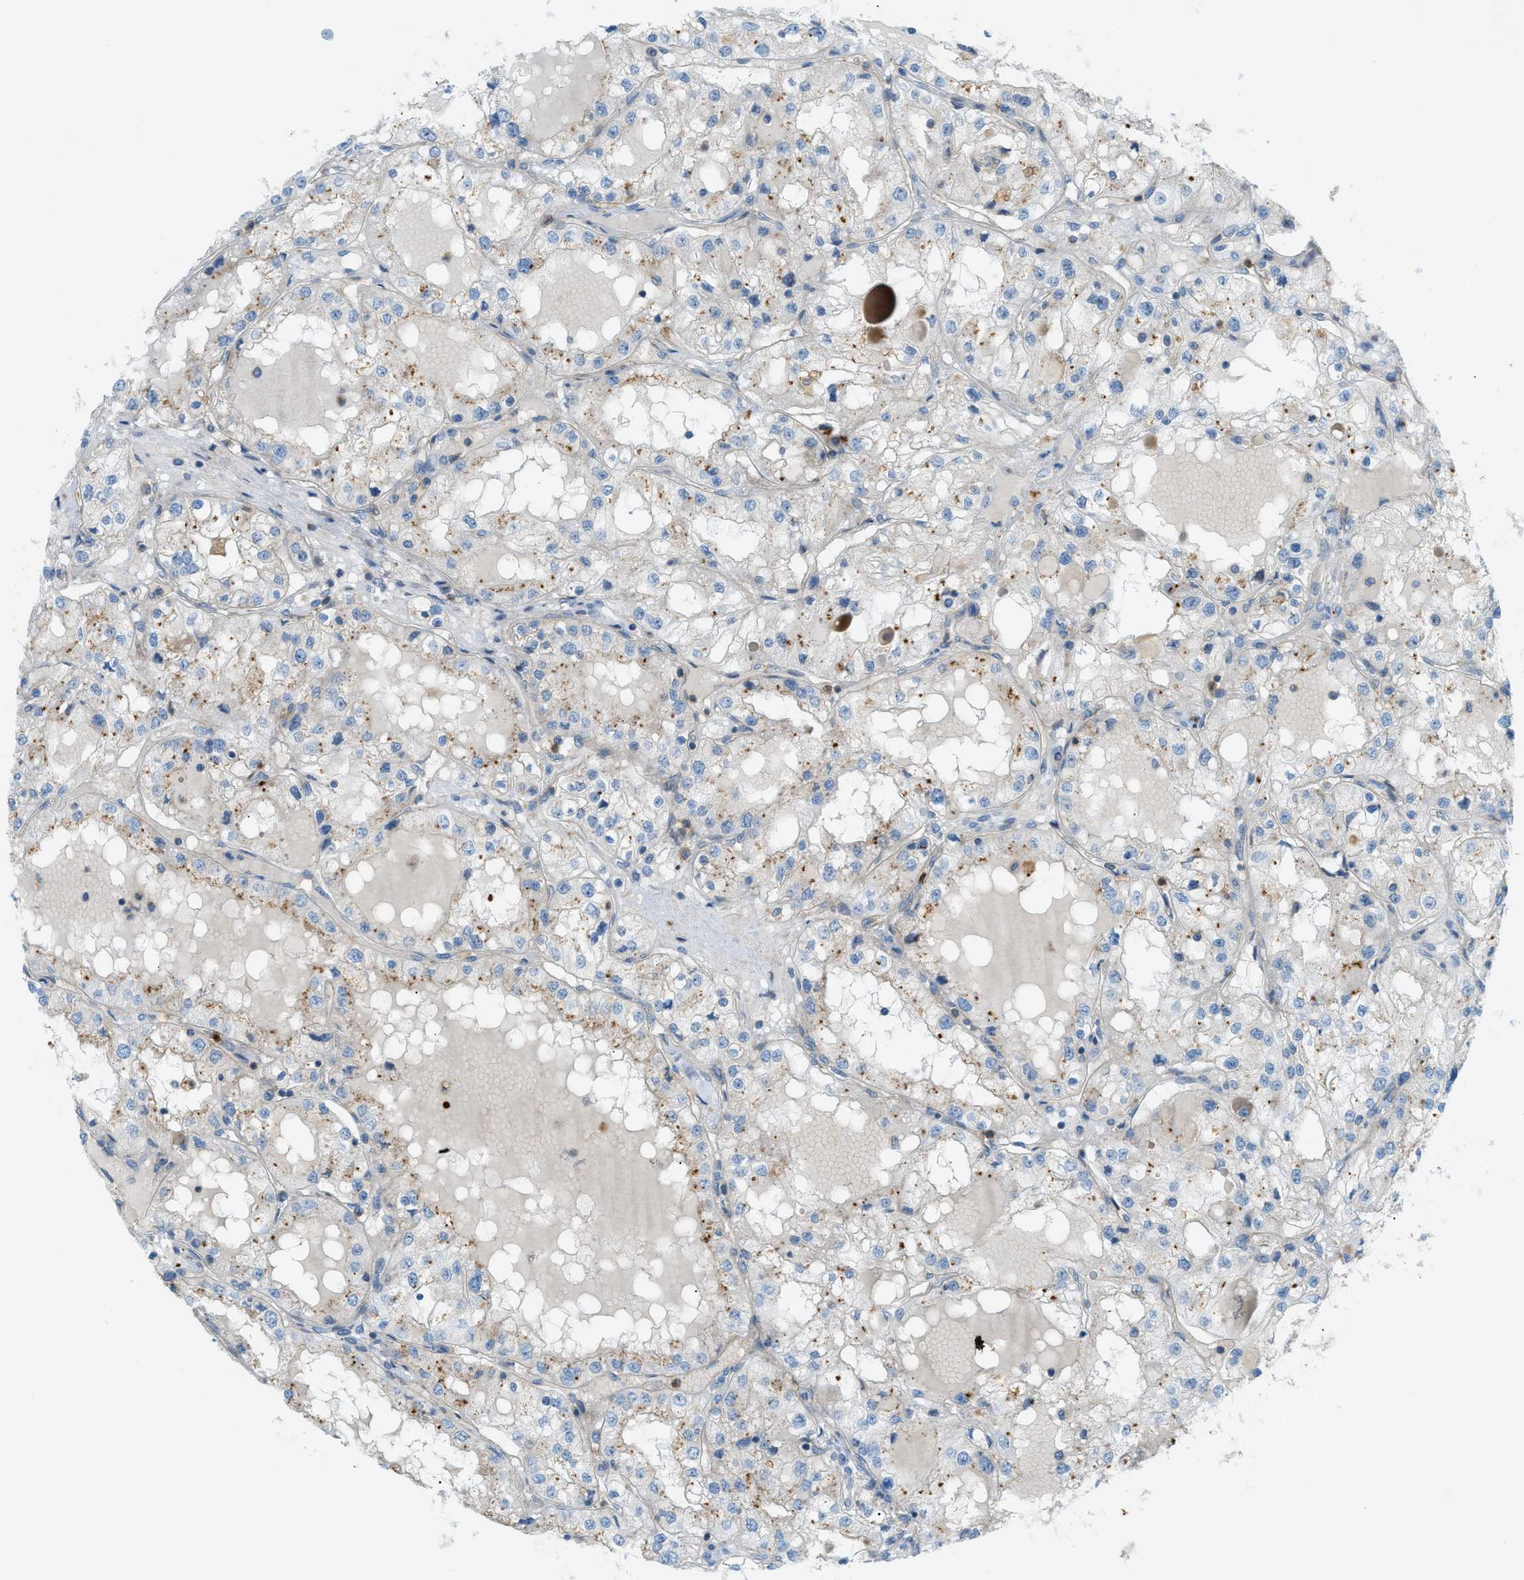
{"staining": {"intensity": "negative", "quantity": "none", "location": "none"}, "tissue": "renal cancer", "cell_type": "Tumor cells", "image_type": "cancer", "snomed": [{"axis": "morphology", "description": "Adenocarcinoma, NOS"}, {"axis": "topography", "description": "Kidney"}], "caption": "Immunohistochemistry (IHC) image of neoplastic tissue: human renal cancer stained with DAB displays no significant protein staining in tumor cells.", "gene": "GRK6", "patient": {"sex": "male", "age": 68}}